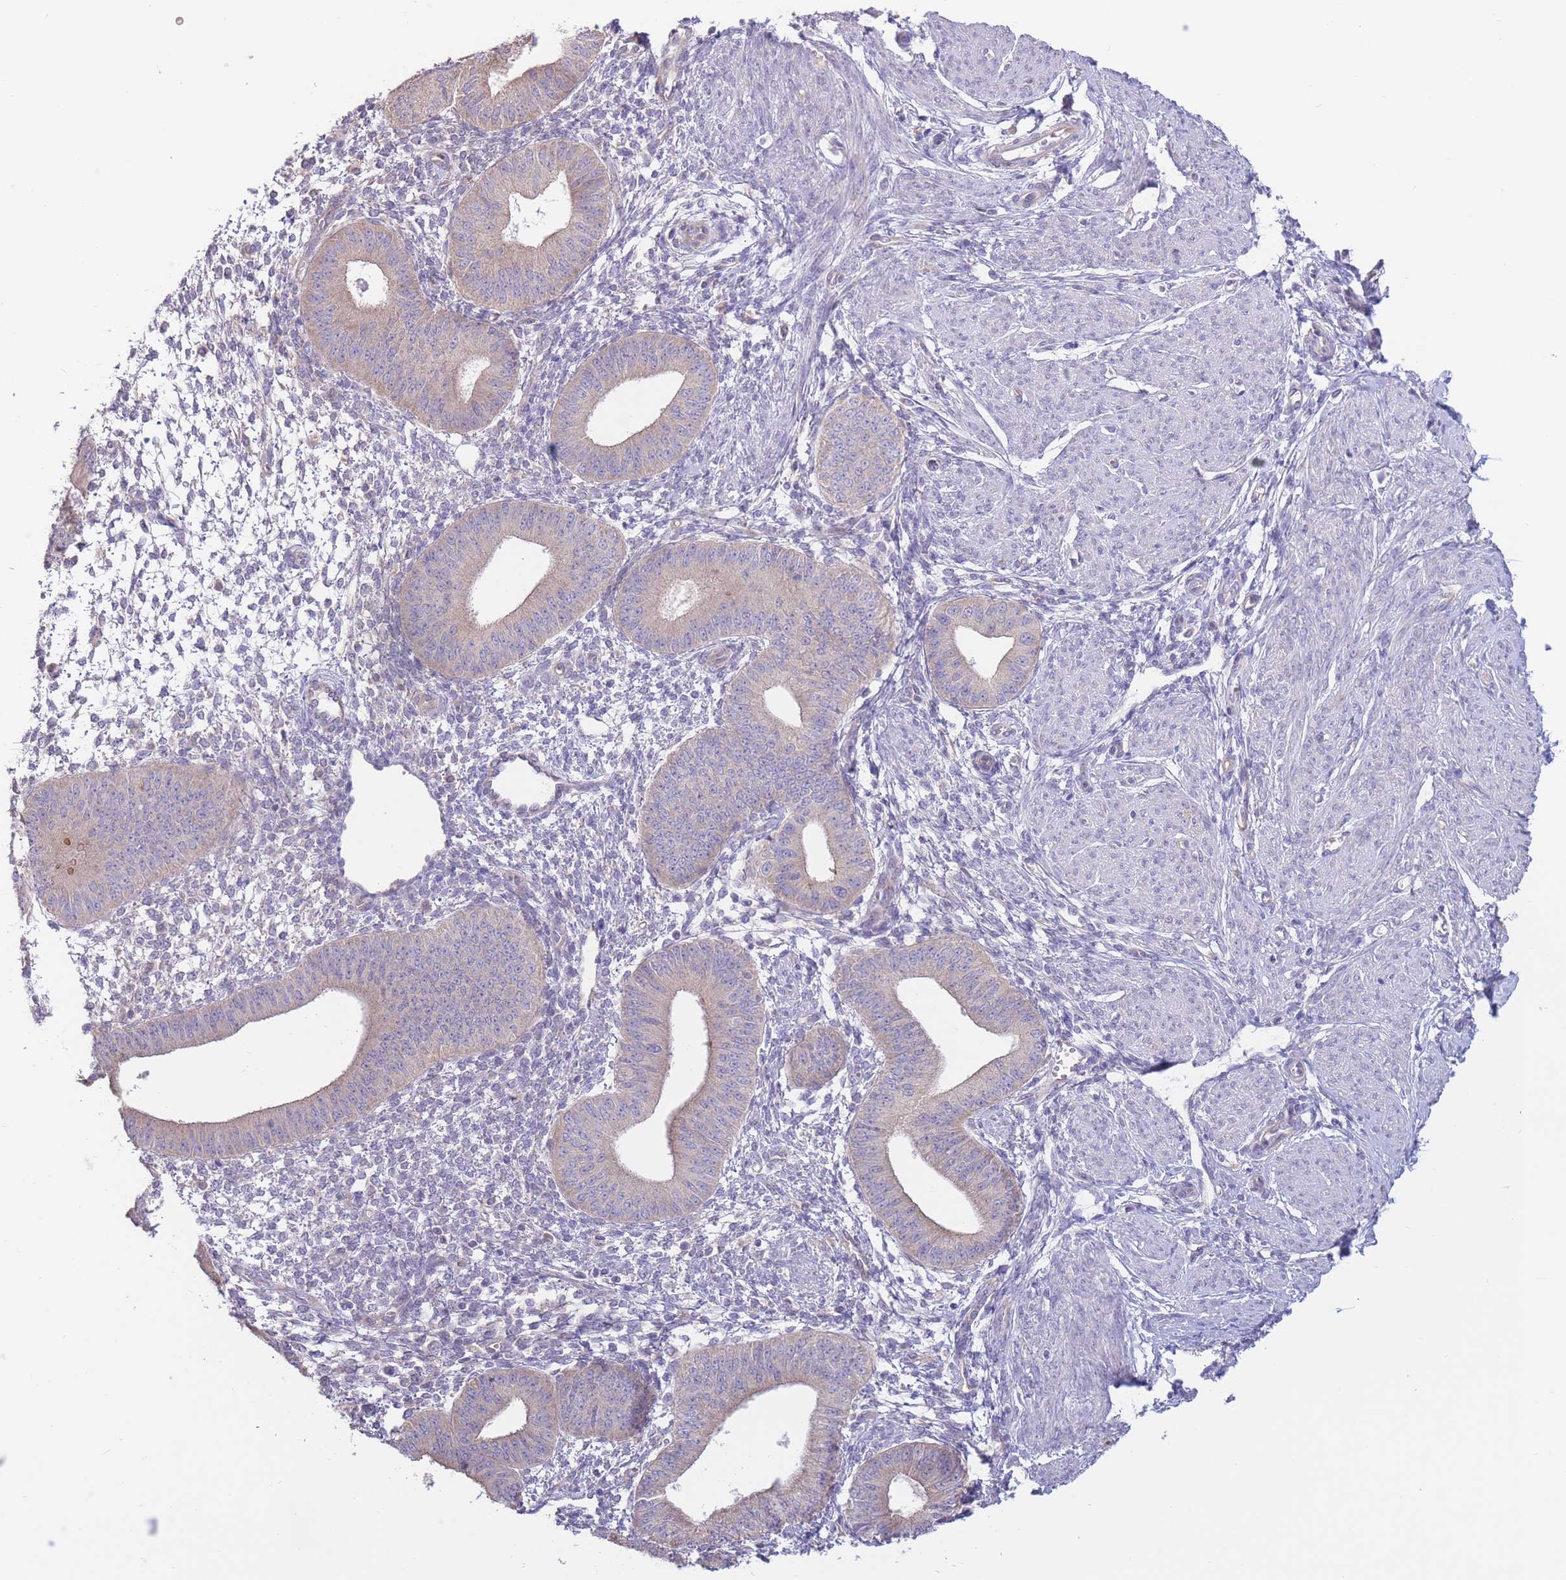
{"staining": {"intensity": "negative", "quantity": "none", "location": "none"}, "tissue": "endometrium", "cell_type": "Cells in endometrial stroma", "image_type": "normal", "snomed": [{"axis": "morphology", "description": "Normal tissue, NOS"}, {"axis": "topography", "description": "Endometrium"}], "caption": "The histopathology image reveals no significant staining in cells in endometrial stroma of endometrium.", "gene": "ALS2CL", "patient": {"sex": "female", "age": 49}}